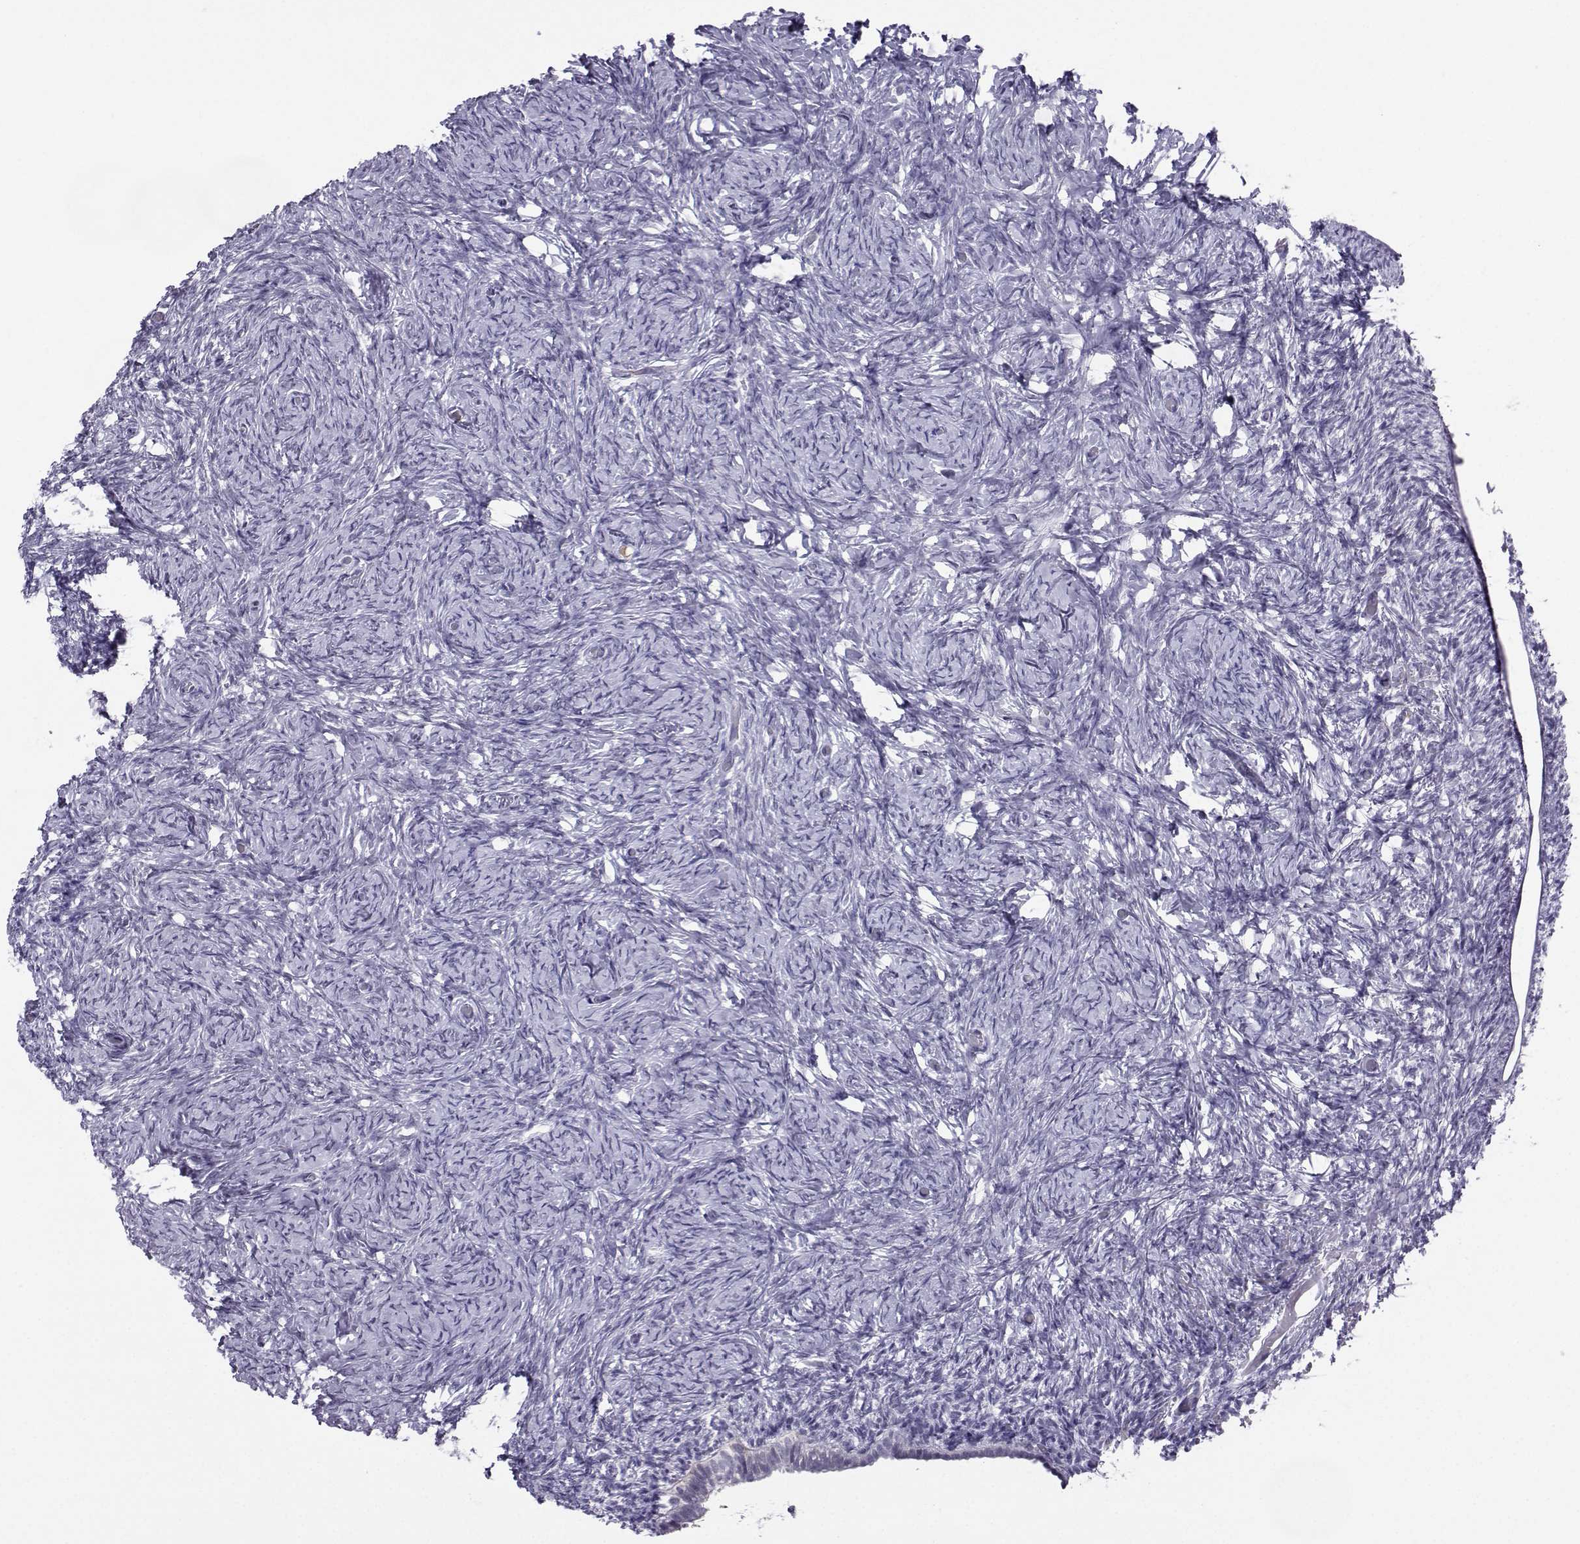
{"staining": {"intensity": "negative", "quantity": "none", "location": "none"}, "tissue": "ovary", "cell_type": "Follicle cells", "image_type": "normal", "snomed": [{"axis": "morphology", "description": "Normal tissue, NOS"}, {"axis": "topography", "description": "Ovary"}], "caption": "IHC photomicrograph of normal ovary: ovary stained with DAB shows no significant protein staining in follicle cells. (Stains: DAB (3,3'-diaminobenzidine) IHC with hematoxylin counter stain, Microscopy: brightfield microscopy at high magnification).", "gene": "LHX1", "patient": {"sex": "female", "age": 39}}